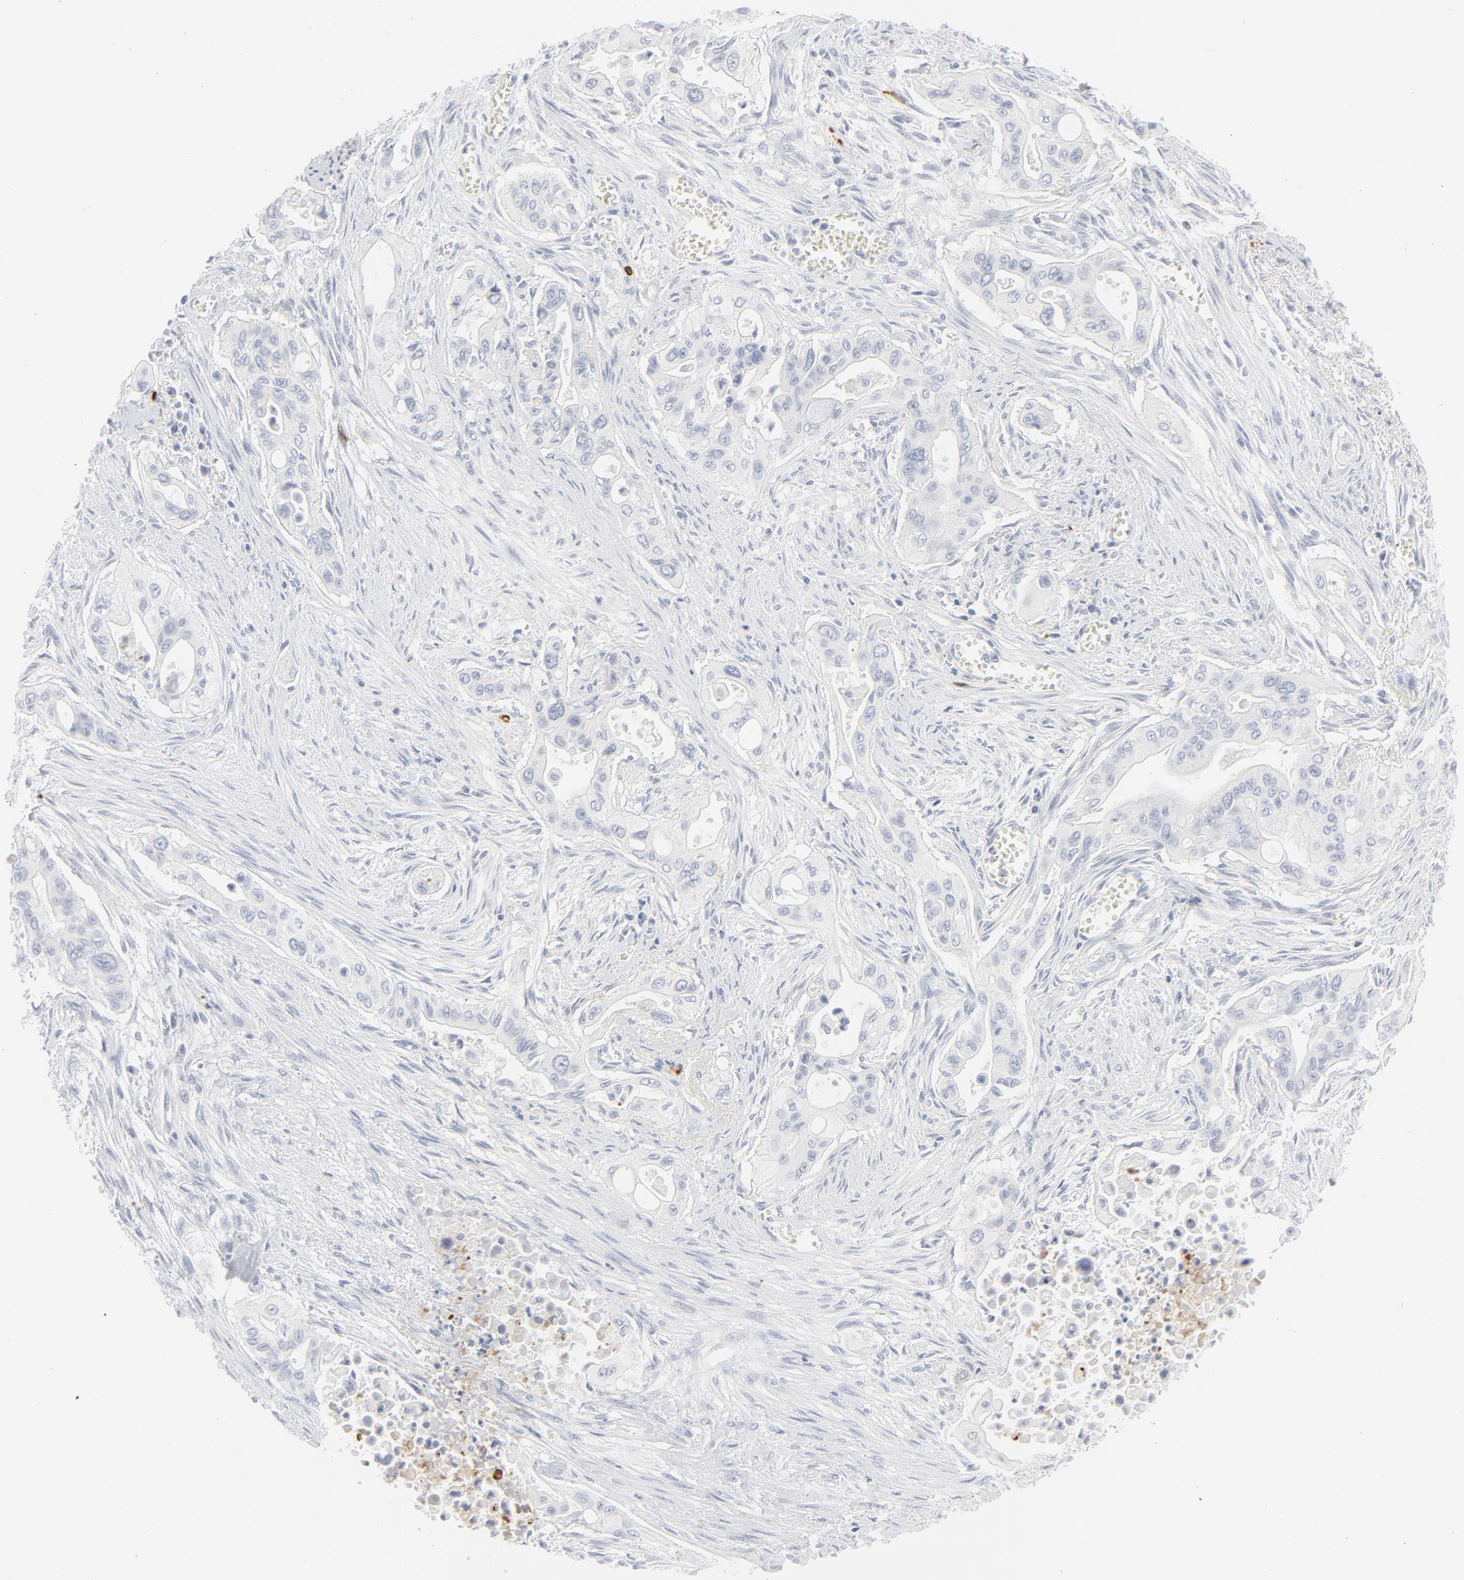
{"staining": {"intensity": "negative", "quantity": "none", "location": "none"}, "tissue": "pancreatic cancer", "cell_type": "Tumor cells", "image_type": "cancer", "snomed": [{"axis": "morphology", "description": "Adenocarcinoma, NOS"}, {"axis": "topography", "description": "Pancreas"}], "caption": "Pancreatic adenocarcinoma stained for a protein using immunohistochemistry displays no expression tumor cells.", "gene": "CCR7", "patient": {"sex": "male", "age": 77}}